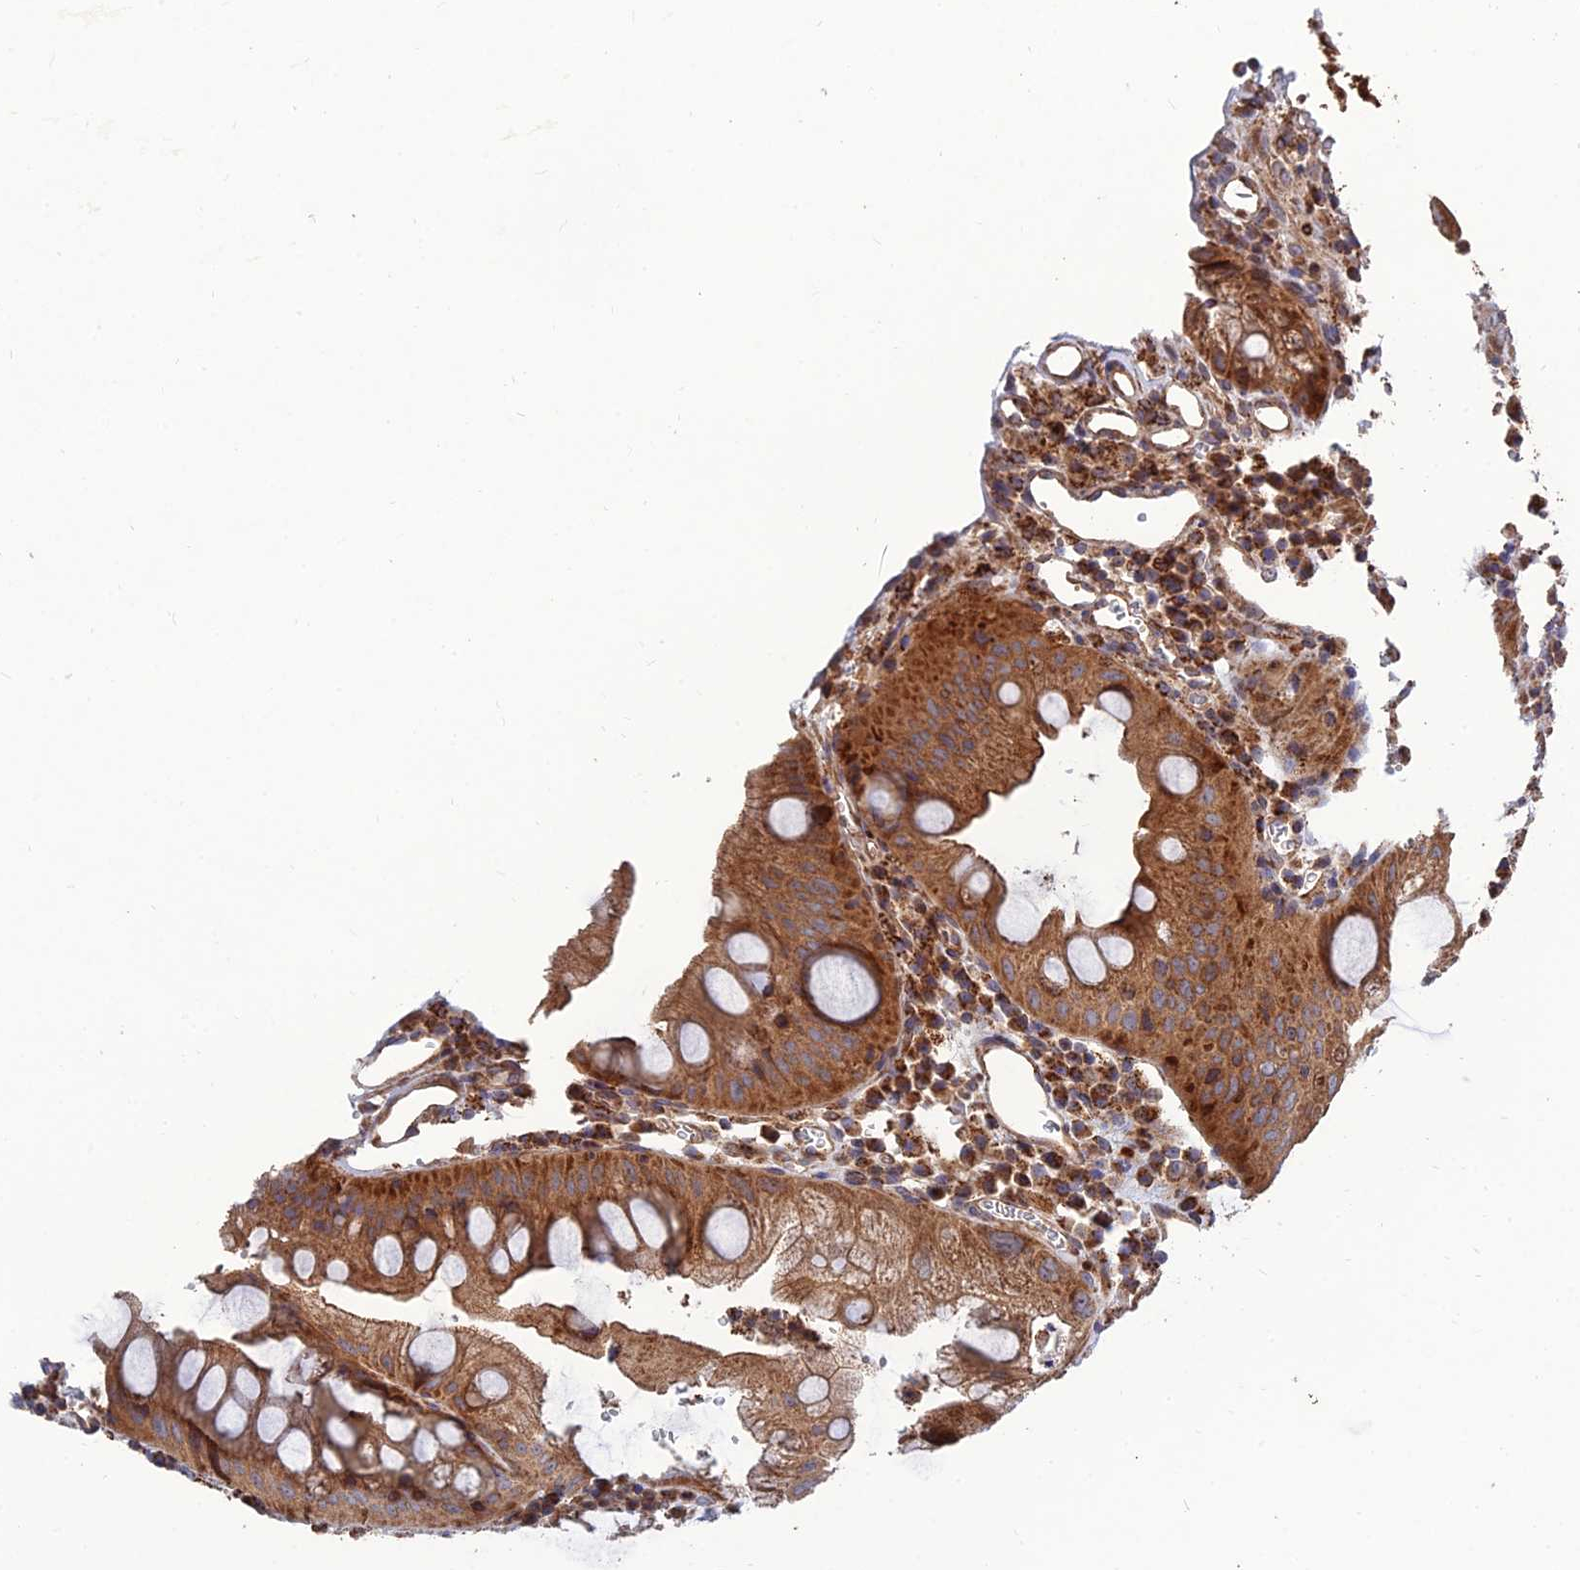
{"staining": {"intensity": "strong", "quantity": ">75%", "location": "cytoplasmic/membranous"}, "tissue": "colorectal cancer", "cell_type": "Tumor cells", "image_type": "cancer", "snomed": [{"axis": "morphology", "description": "Adenocarcinoma, NOS"}, {"axis": "topography", "description": "Rectum"}], "caption": "Colorectal cancer (adenocarcinoma) tissue reveals strong cytoplasmic/membranous staining in approximately >75% of tumor cells", "gene": "RIC8B", "patient": {"sex": "male", "age": 63}}